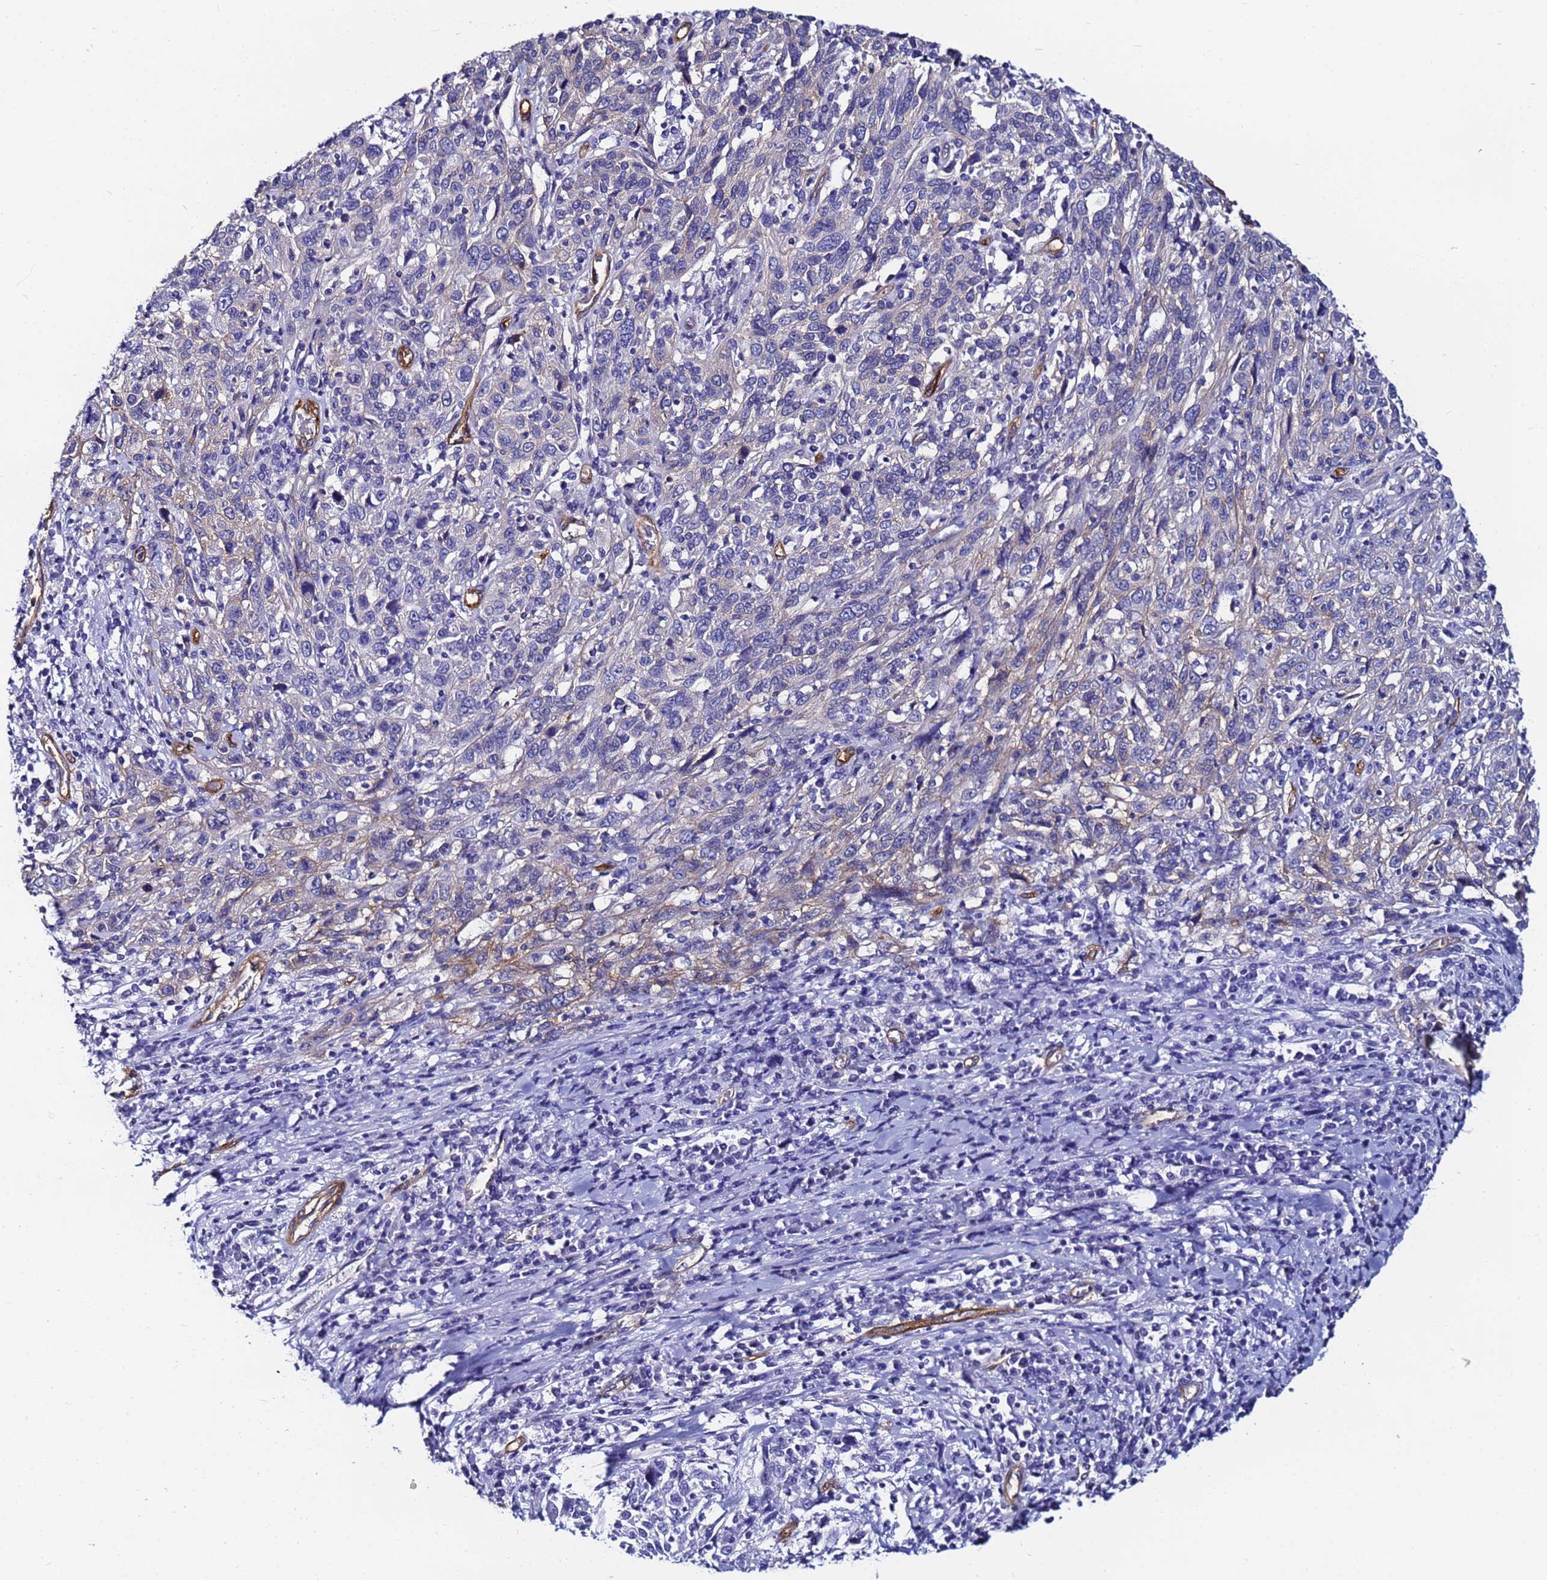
{"staining": {"intensity": "negative", "quantity": "none", "location": "none"}, "tissue": "cervical cancer", "cell_type": "Tumor cells", "image_type": "cancer", "snomed": [{"axis": "morphology", "description": "Squamous cell carcinoma, NOS"}, {"axis": "topography", "description": "Cervix"}], "caption": "Squamous cell carcinoma (cervical) was stained to show a protein in brown. There is no significant expression in tumor cells. The staining was performed using DAB to visualize the protein expression in brown, while the nuclei were stained in blue with hematoxylin (Magnification: 20x).", "gene": "DEFB104A", "patient": {"sex": "female", "age": 46}}